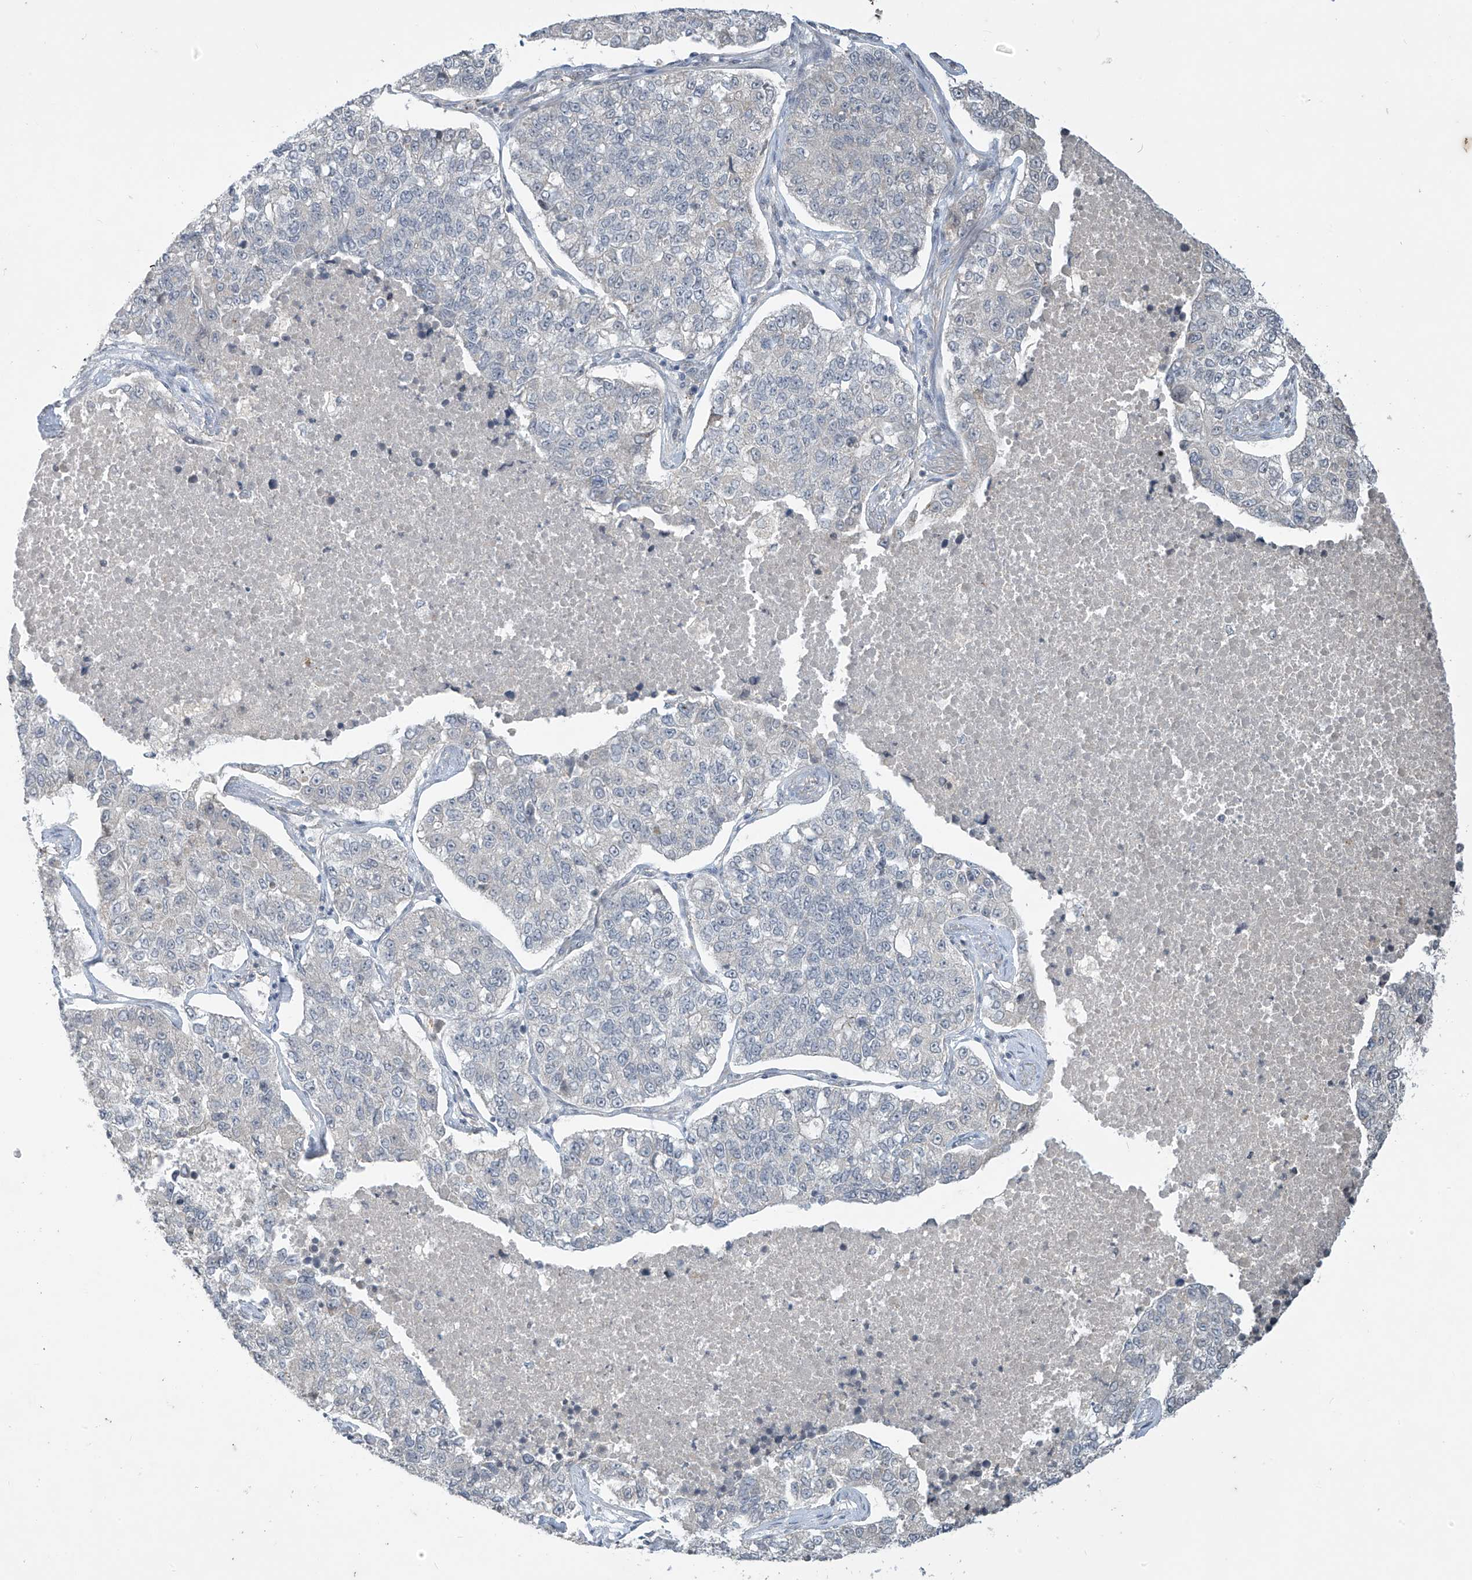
{"staining": {"intensity": "negative", "quantity": "none", "location": "none"}, "tissue": "lung cancer", "cell_type": "Tumor cells", "image_type": "cancer", "snomed": [{"axis": "morphology", "description": "Adenocarcinoma, NOS"}, {"axis": "topography", "description": "Lung"}], "caption": "Immunohistochemistry photomicrograph of human lung adenocarcinoma stained for a protein (brown), which displays no expression in tumor cells. (IHC, brightfield microscopy, high magnification).", "gene": "DGKQ", "patient": {"sex": "male", "age": 49}}